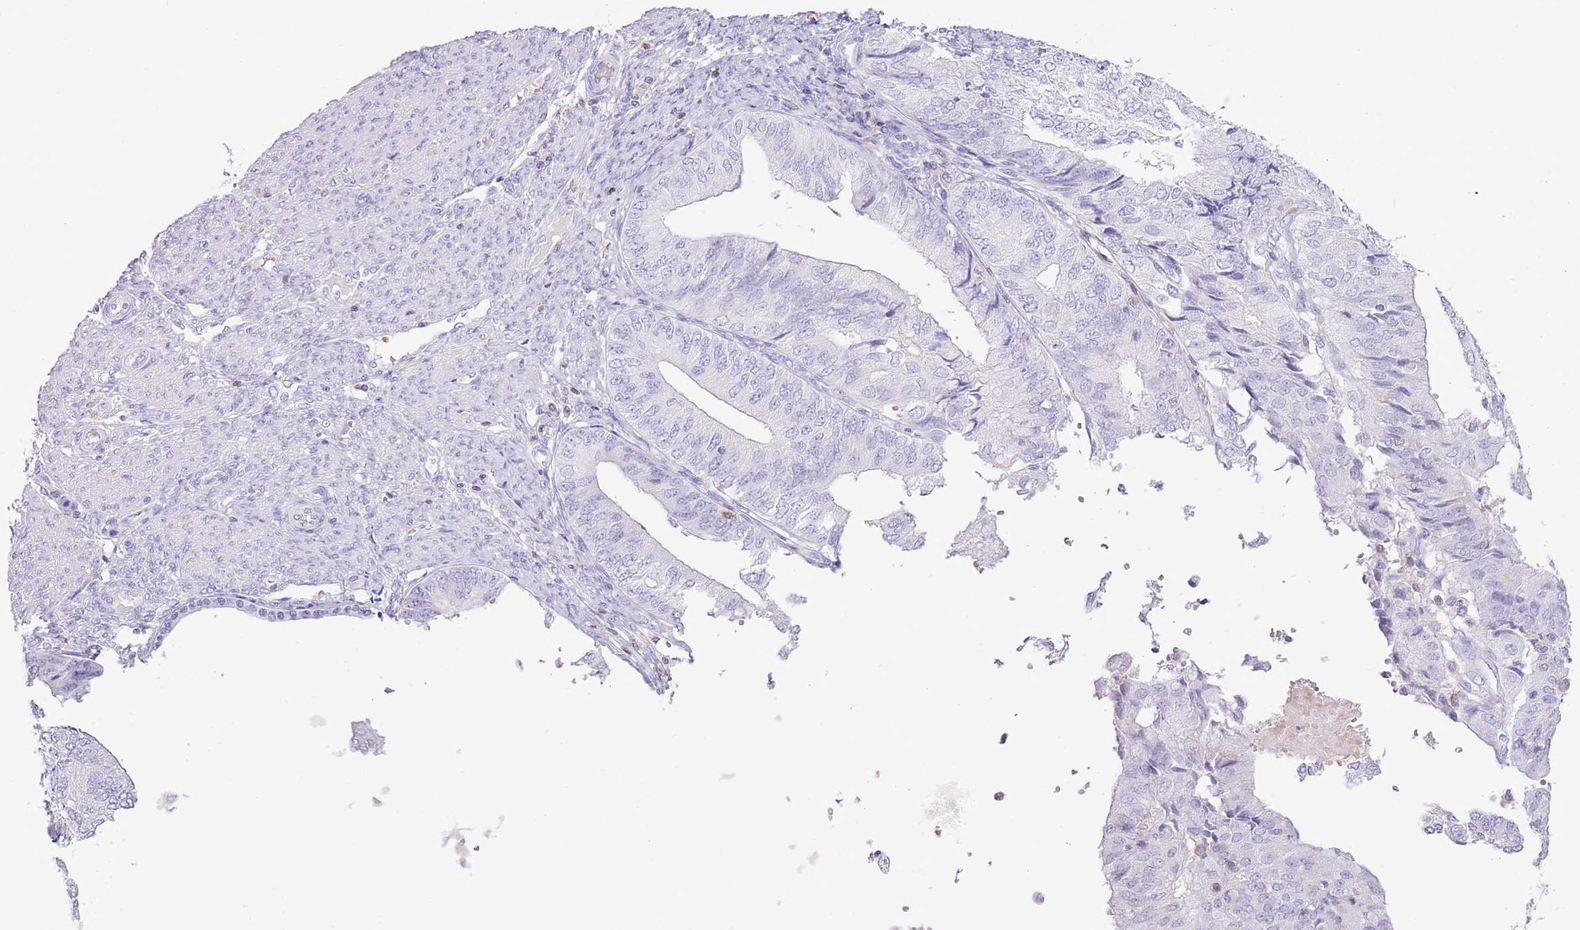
{"staining": {"intensity": "negative", "quantity": "none", "location": "none"}, "tissue": "endometrial cancer", "cell_type": "Tumor cells", "image_type": "cancer", "snomed": [{"axis": "morphology", "description": "Adenocarcinoma, NOS"}, {"axis": "topography", "description": "Endometrium"}], "caption": "This is an immunohistochemistry (IHC) photomicrograph of human adenocarcinoma (endometrial). There is no staining in tumor cells.", "gene": "OR4Q3", "patient": {"sex": "female", "age": 68}}